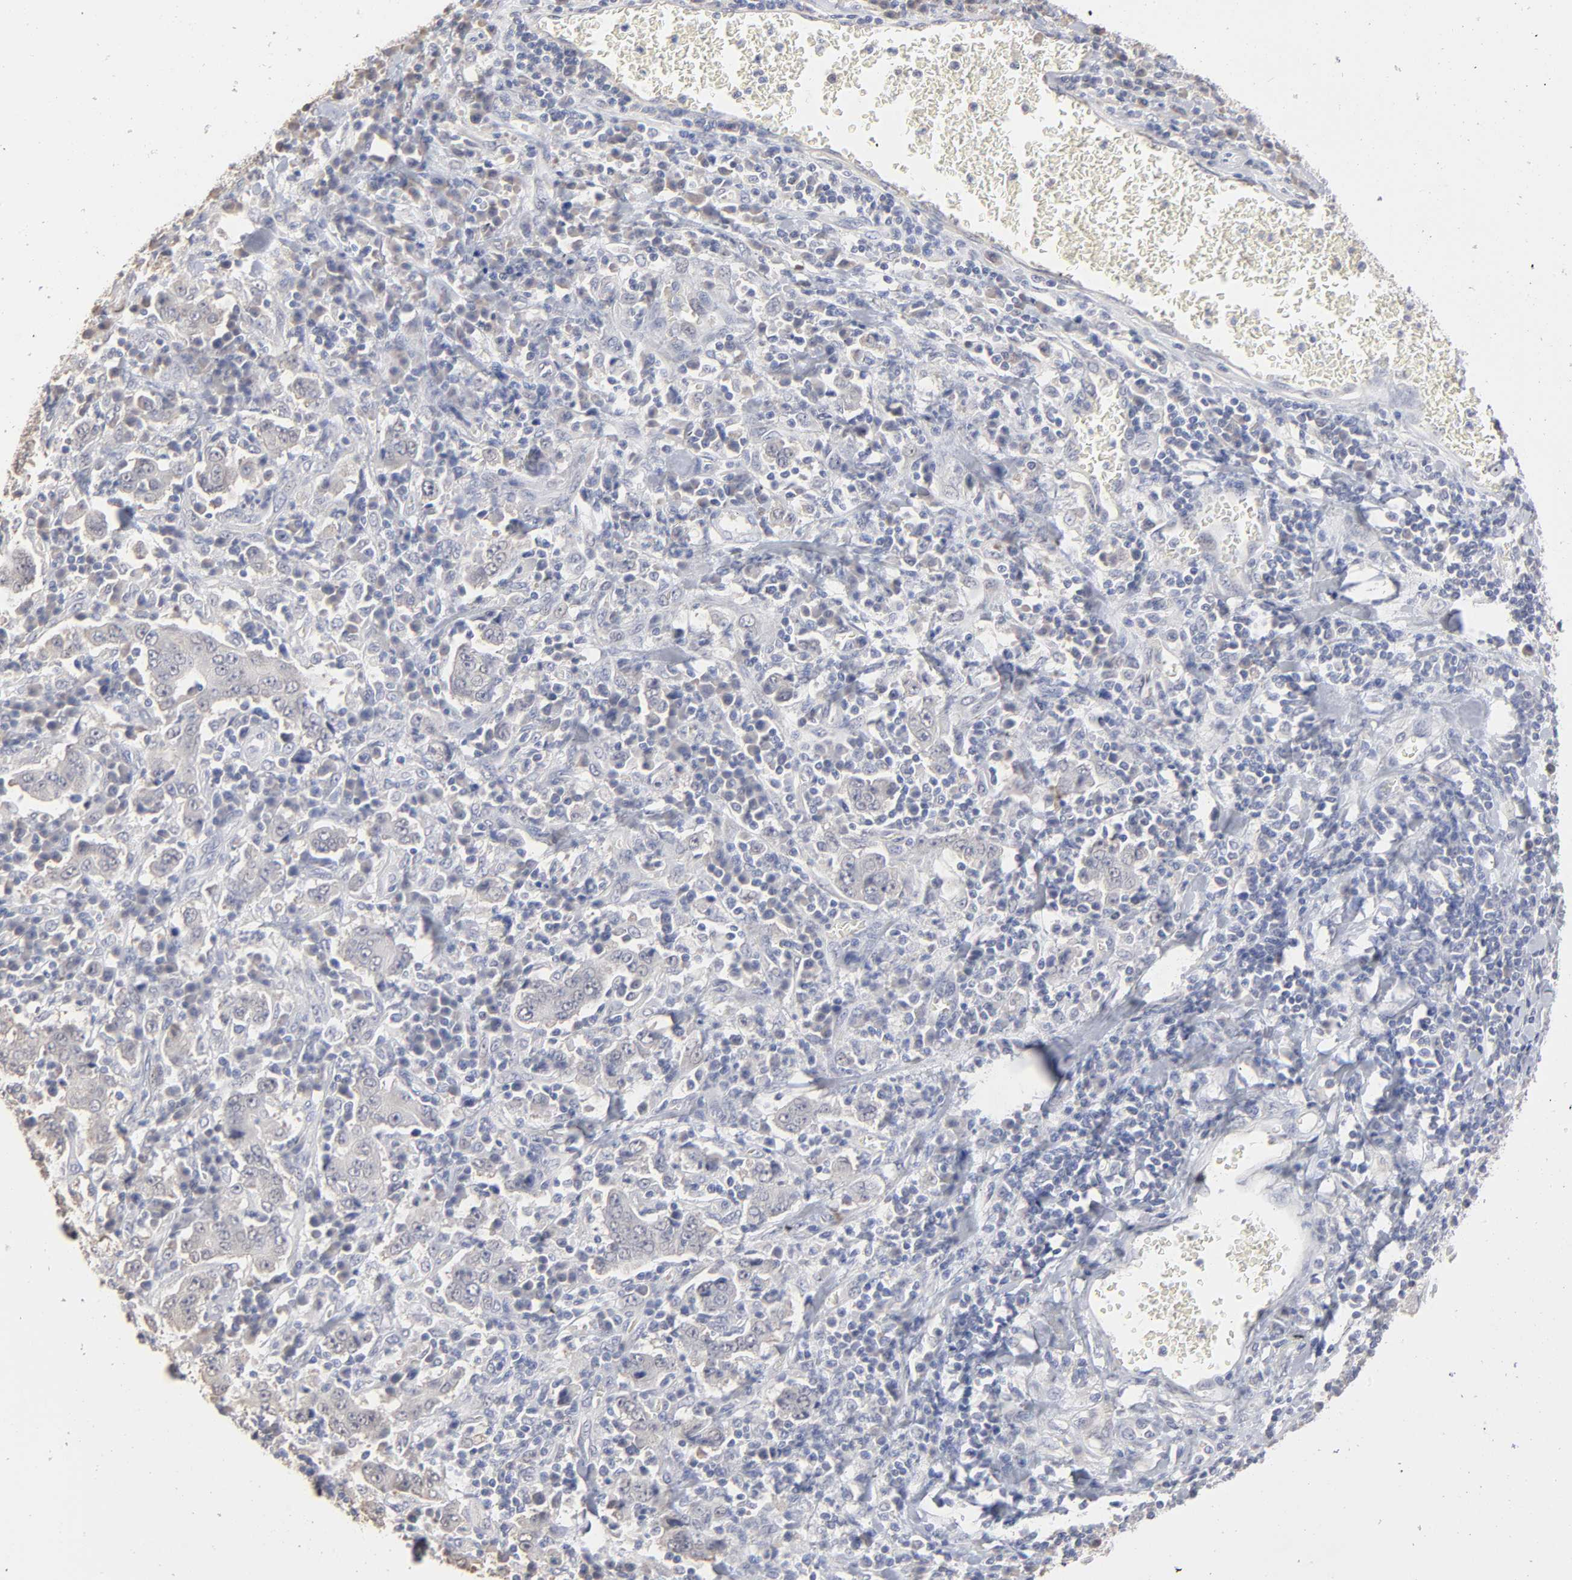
{"staining": {"intensity": "weak", "quantity": "25%-75%", "location": "cytoplasmic/membranous"}, "tissue": "stomach cancer", "cell_type": "Tumor cells", "image_type": "cancer", "snomed": [{"axis": "morphology", "description": "Normal tissue, NOS"}, {"axis": "morphology", "description": "Adenocarcinoma, NOS"}, {"axis": "topography", "description": "Stomach, upper"}, {"axis": "topography", "description": "Stomach"}], "caption": "Immunohistochemistry (IHC) micrograph of neoplastic tissue: human stomach cancer (adenocarcinoma) stained using immunohistochemistry (IHC) demonstrates low levels of weak protein expression localized specifically in the cytoplasmic/membranous of tumor cells, appearing as a cytoplasmic/membranous brown color.", "gene": "DNAL4", "patient": {"sex": "male", "age": 59}}